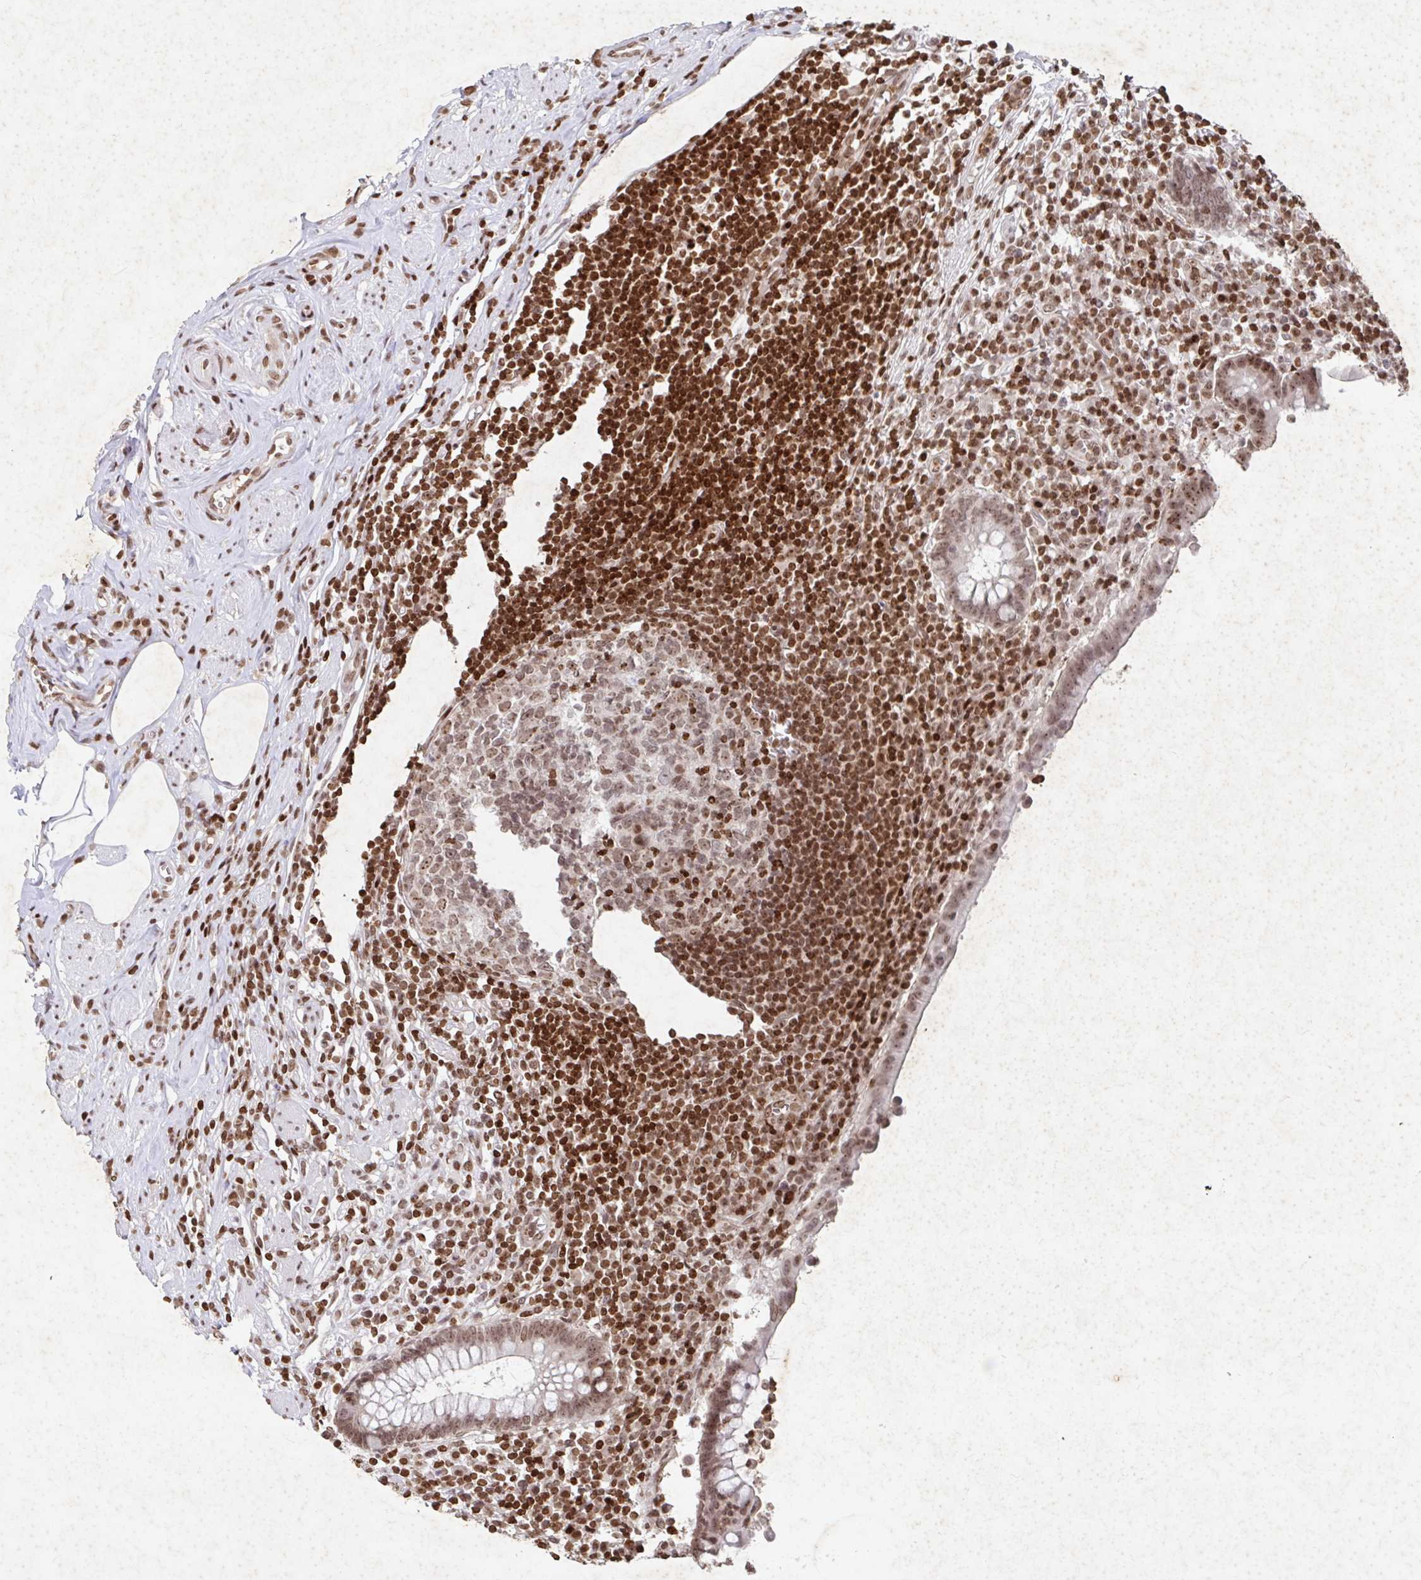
{"staining": {"intensity": "weak", "quantity": ">75%", "location": "nuclear"}, "tissue": "appendix", "cell_type": "Glandular cells", "image_type": "normal", "snomed": [{"axis": "morphology", "description": "Normal tissue, NOS"}, {"axis": "topography", "description": "Appendix"}], "caption": "Appendix stained with a protein marker reveals weak staining in glandular cells.", "gene": "C19orf53", "patient": {"sex": "female", "age": 56}}